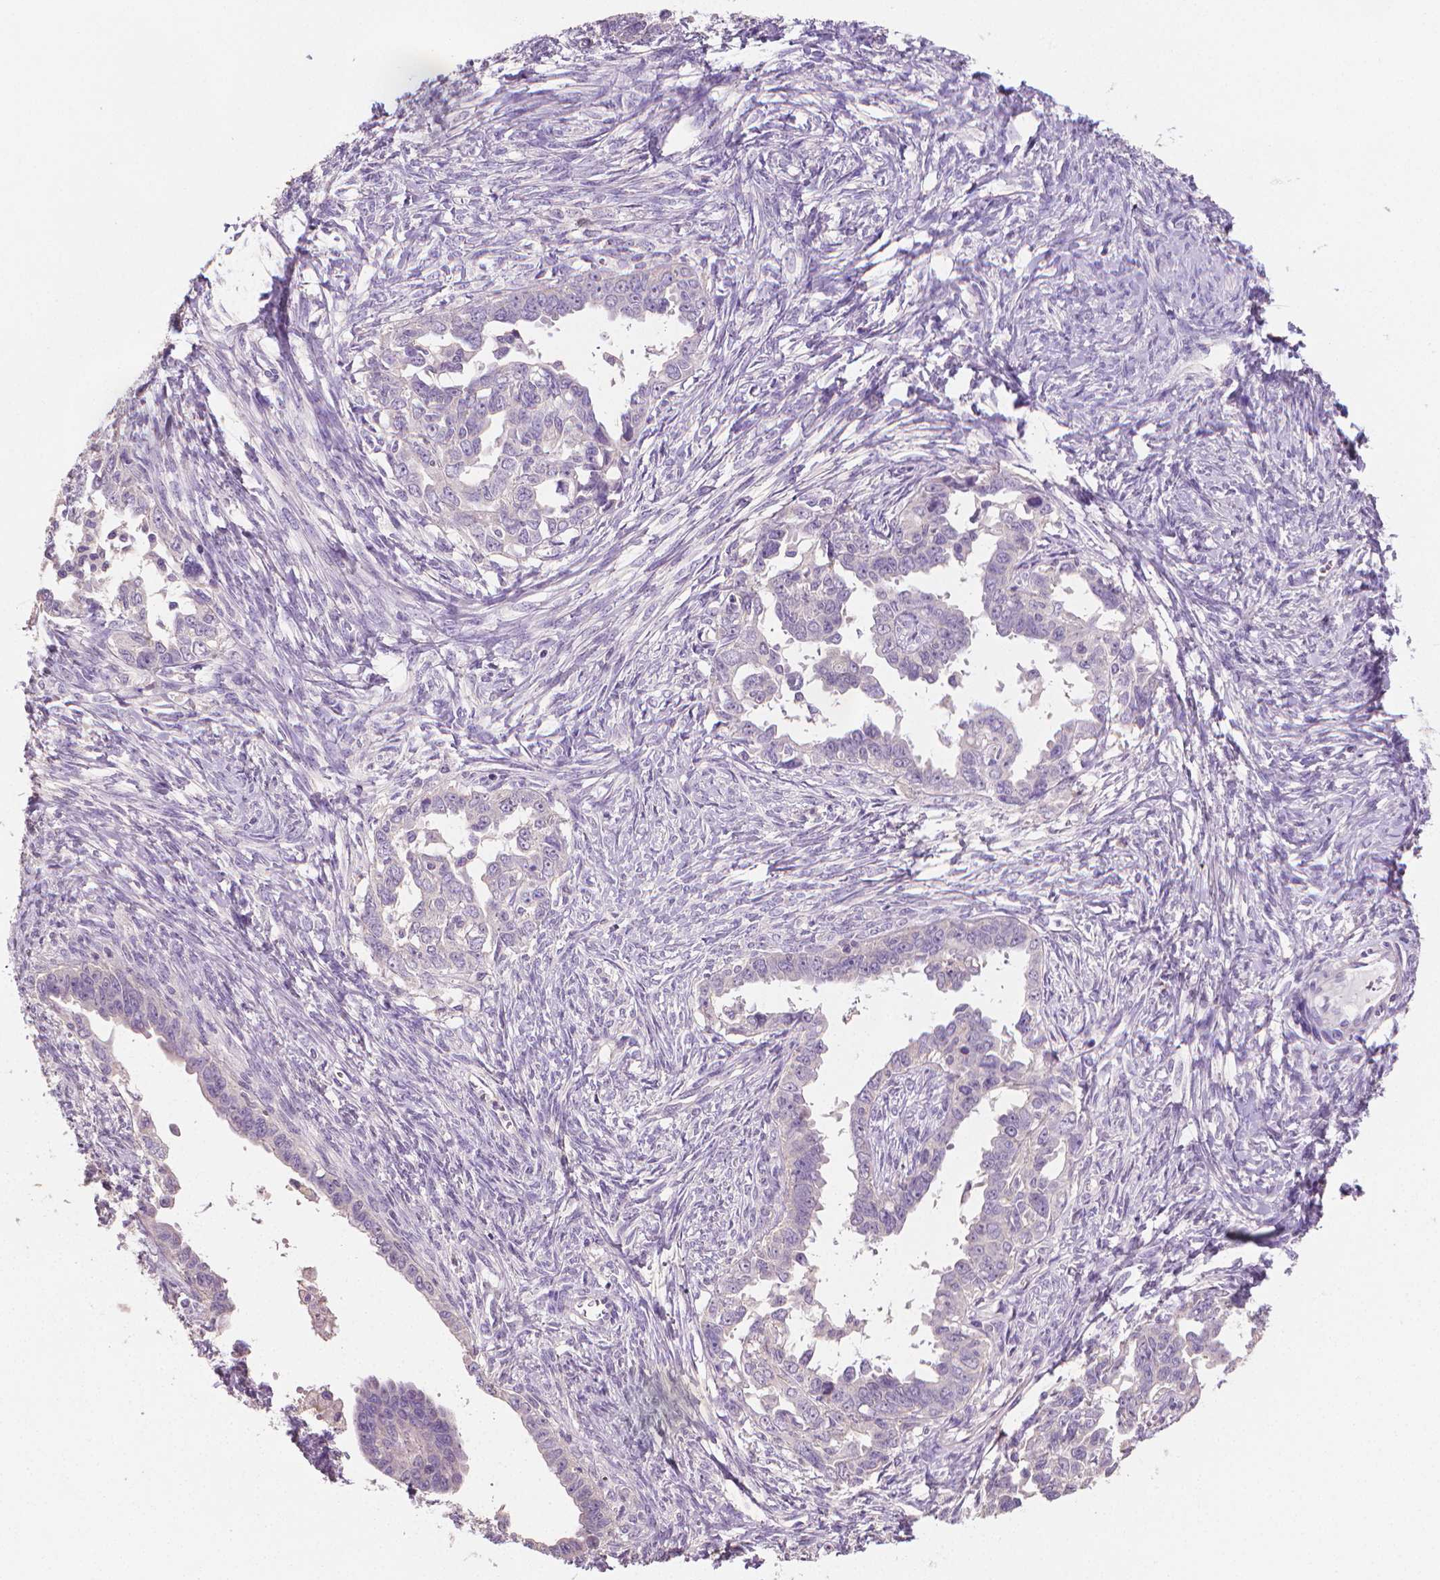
{"staining": {"intensity": "negative", "quantity": "none", "location": "none"}, "tissue": "ovarian cancer", "cell_type": "Tumor cells", "image_type": "cancer", "snomed": [{"axis": "morphology", "description": "Cystadenocarcinoma, serous, NOS"}, {"axis": "topography", "description": "Ovary"}], "caption": "There is no significant positivity in tumor cells of serous cystadenocarcinoma (ovarian).", "gene": "CATIP", "patient": {"sex": "female", "age": 69}}